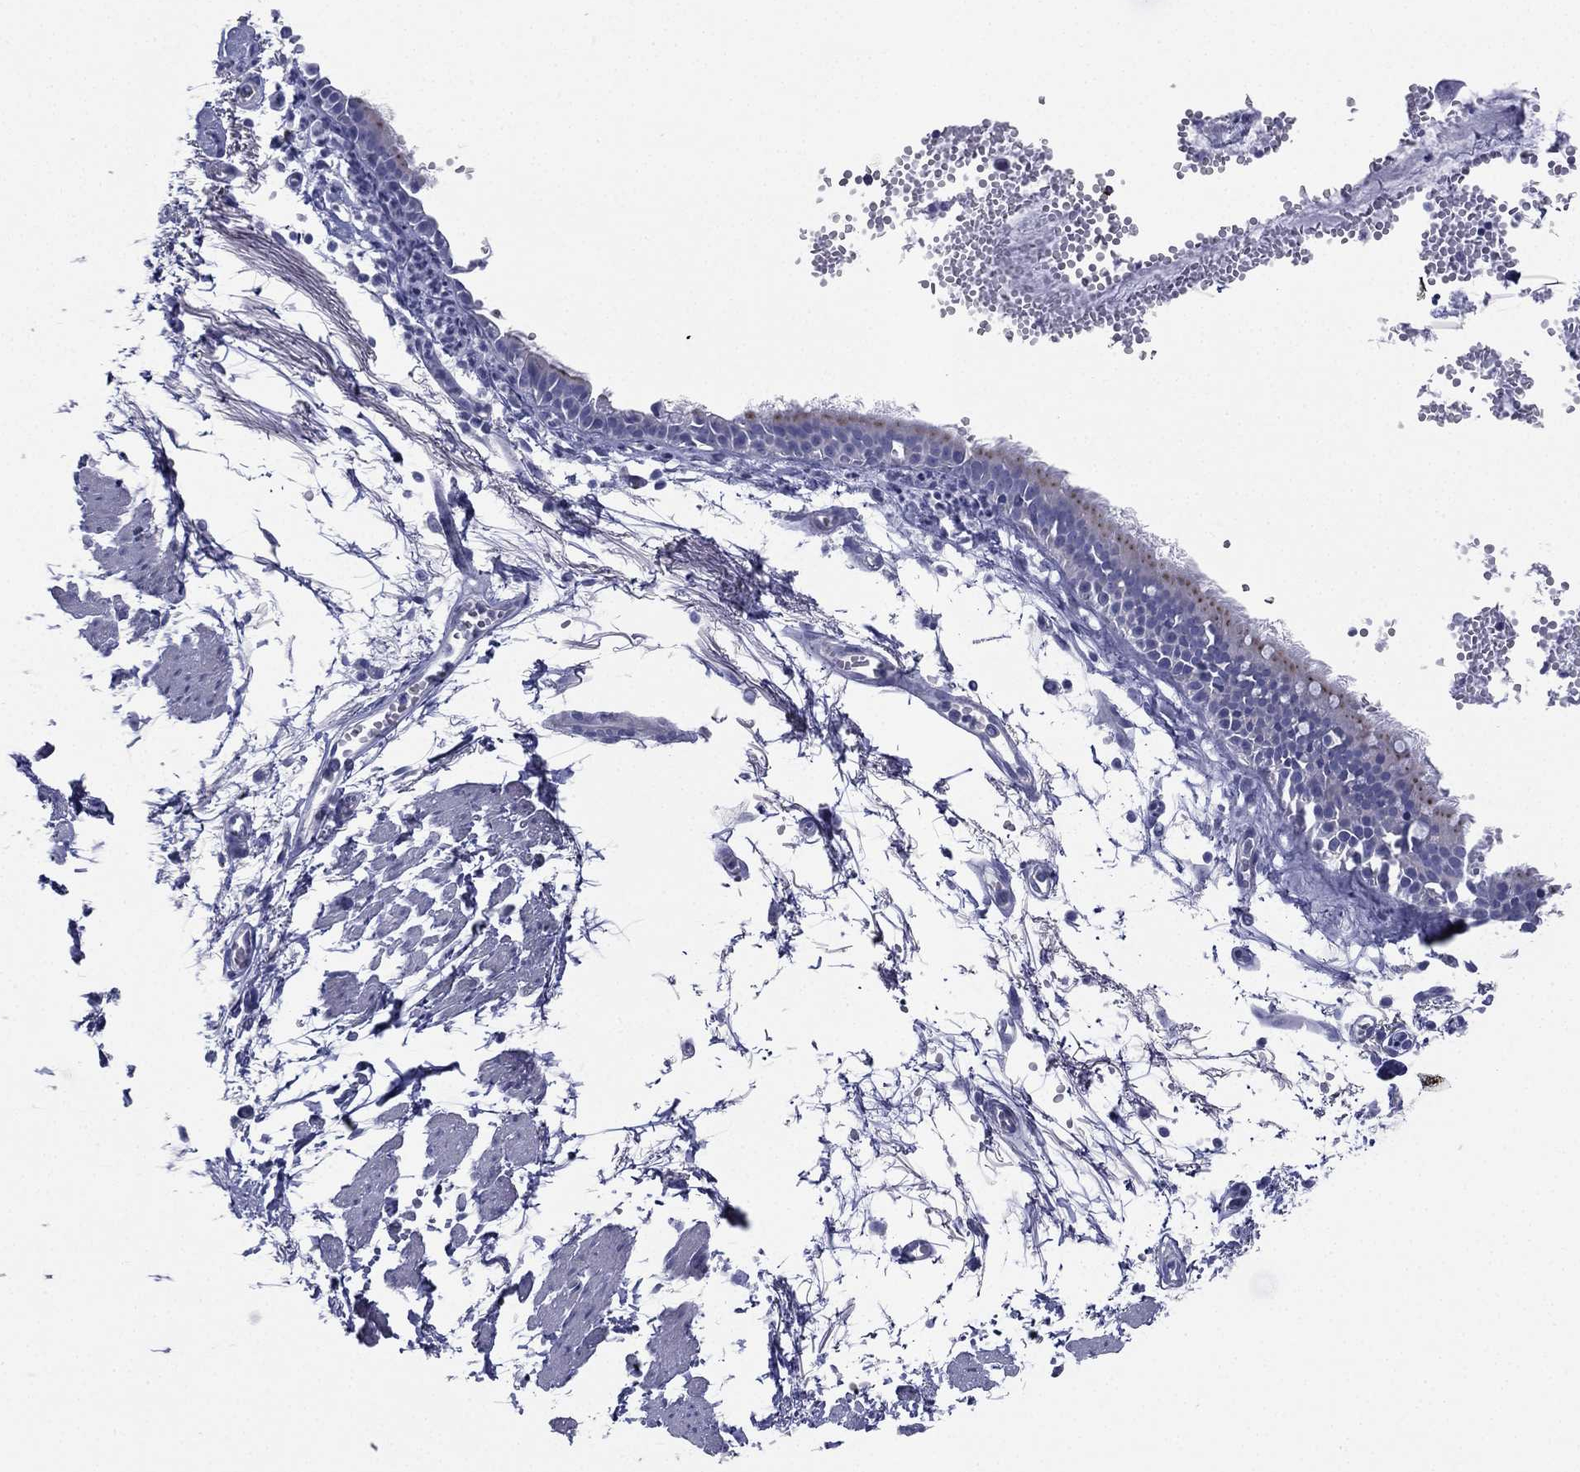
{"staining": {"intensity": "negative", "quantity": "none", "location": "none"}, "tissue": "soft tissue", "cell_type": "Fibroblasts", "image_type": "normal", "snomed": [{"axis": "morphology", "description": "Normal tissue, NOS"}, {"axis": "morphology", "description": "Squamous cell carcinoma, NOS"}, {"axis": "topography", "description": "Cartilage tissue"}, {"axis": "topography", "description": "Lung"}], "caption": "Immunohistochemical staining of unremarkable soft tissue reveals no significant staining in fibroblasts.", "gene": "FCER2", "patient": {"sex": "male", "age": 66}}